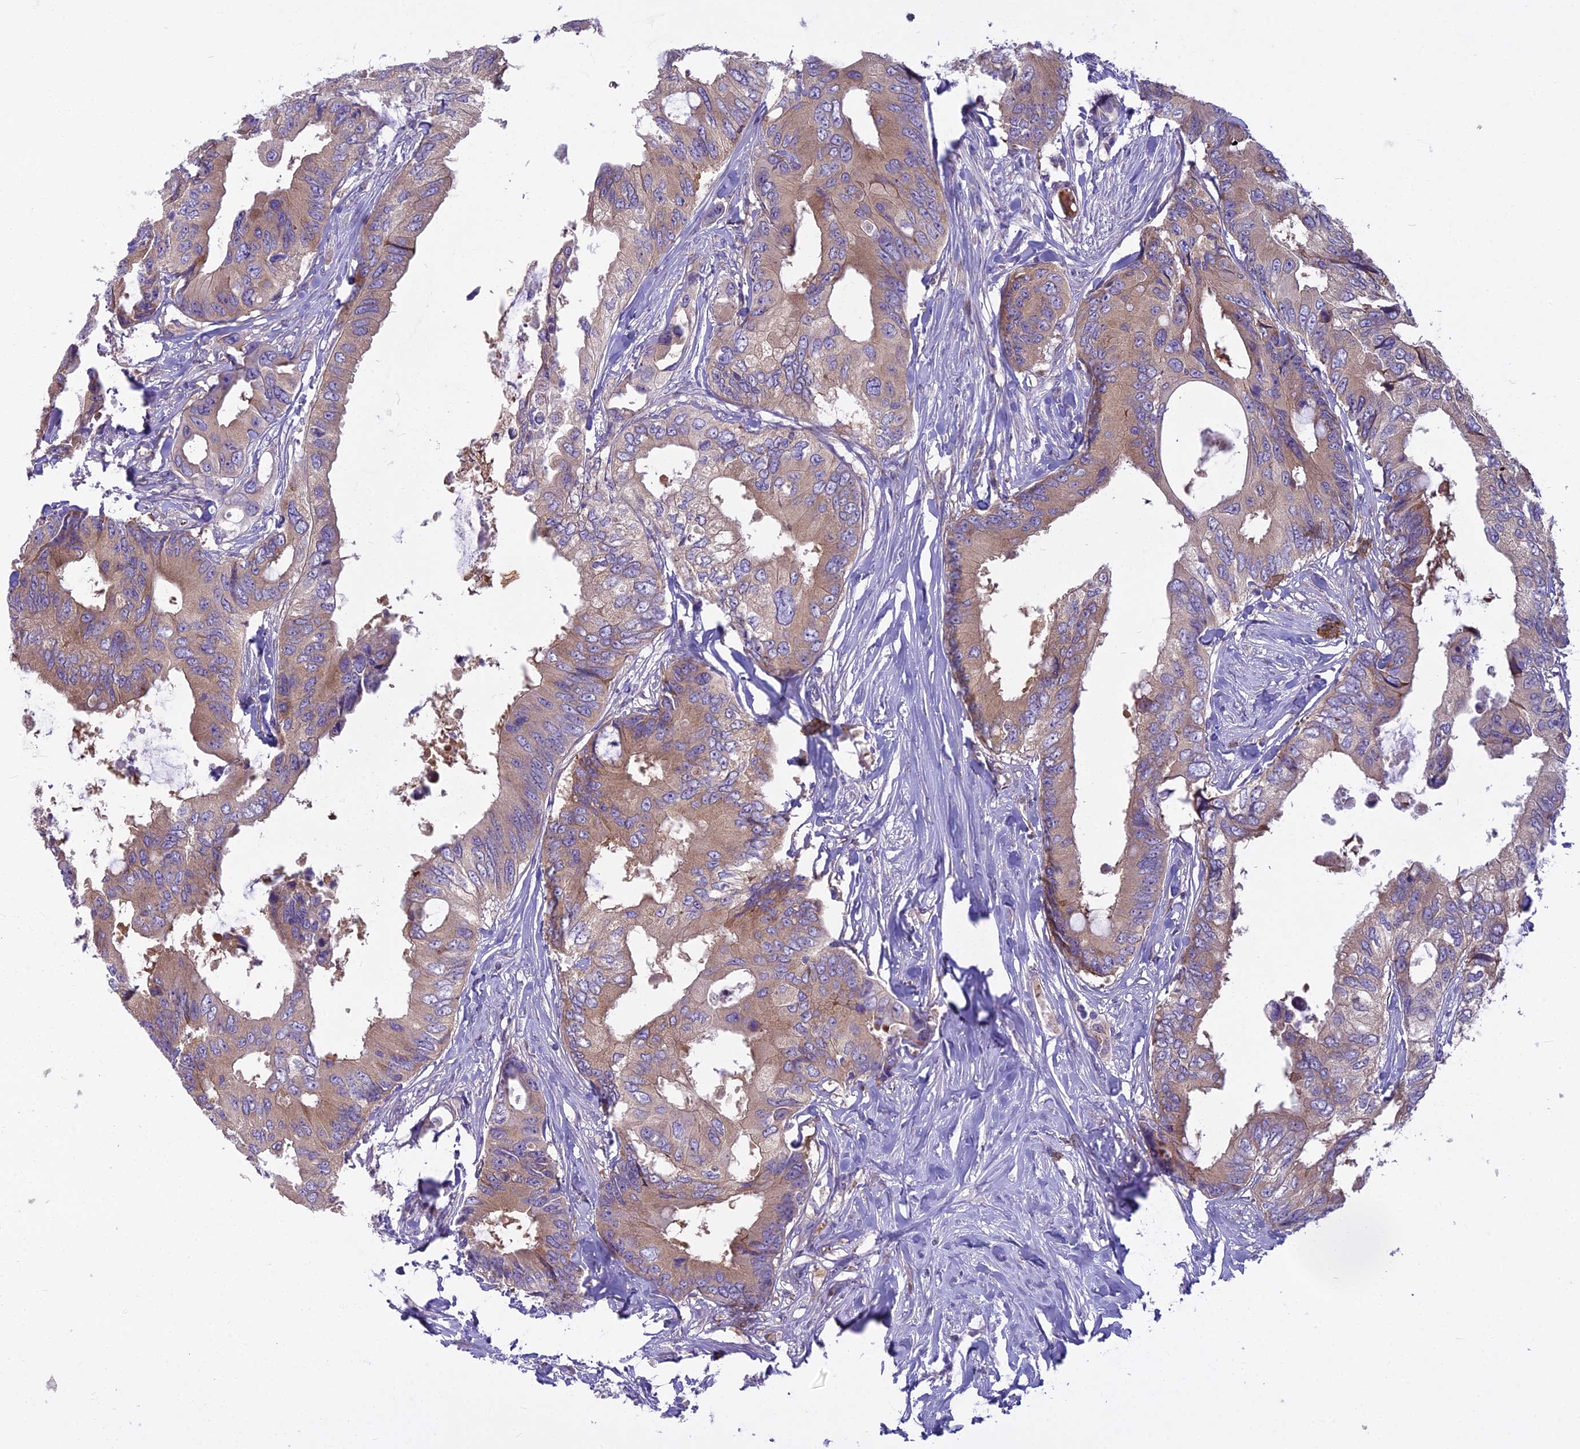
{"staining": {"intensity": "weak", "quantity": "25%-75%", "location": "cytoplasmic/membranous"}, "tissue": "colorectal cancer", "cell_type": "Tumor cells", "image_type": "cancer", "snomed": [{"axis": "morphology", "description": "Adenocarcinoma, NOS"}, {"axis": "topography", "description": "Colon"}], "caption": "Protein analysis of colorectal cancer tissue displays weak cytoplasmic/membranous expression in about 25%-75% of tumor cells.", "gene": "PCDHB14", "patient": {"sex": "male", "age": 71}}